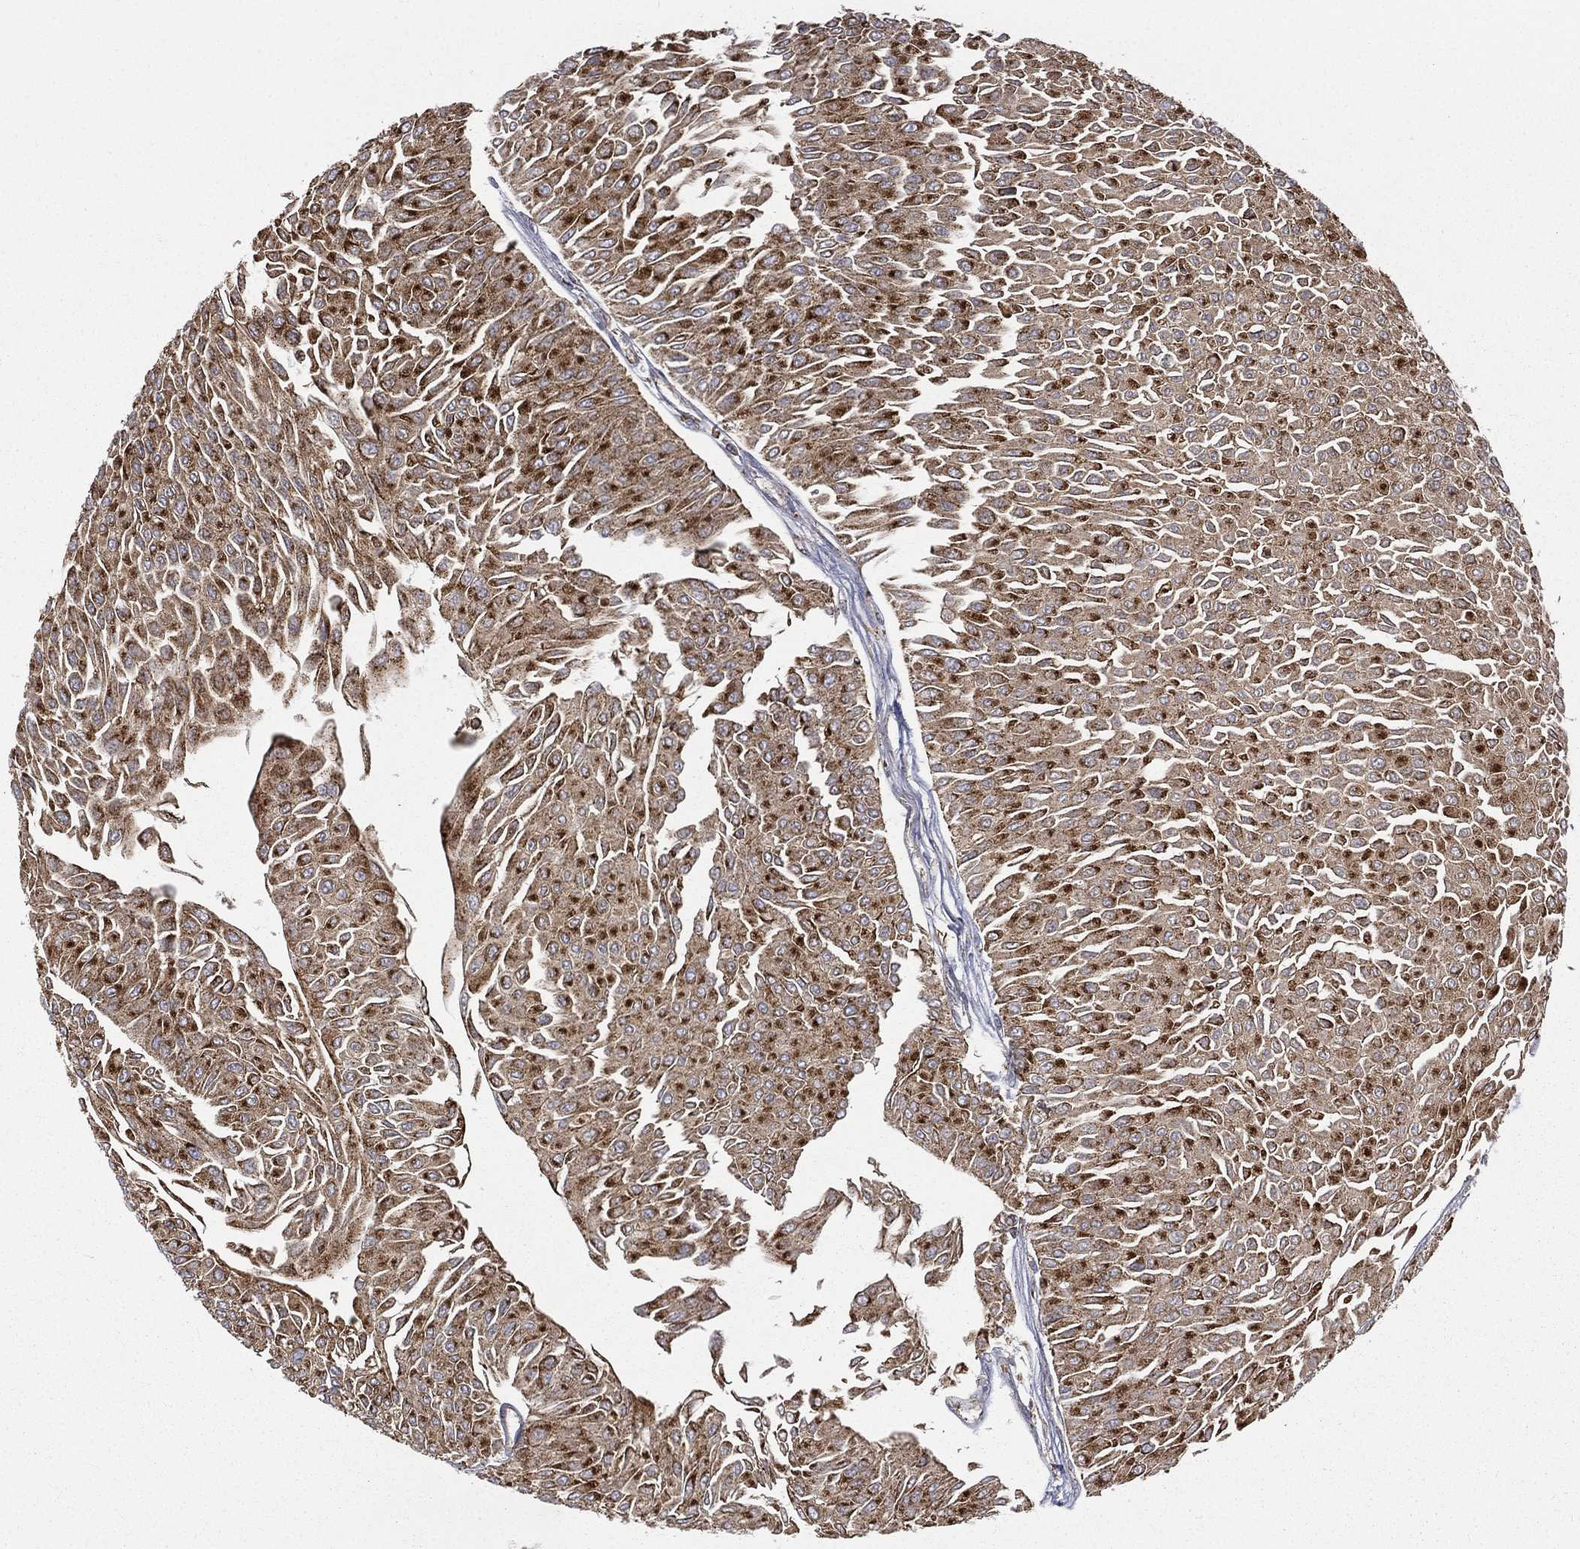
{"staining": {"intensity": "strong", "quantity": "25%-75%", "location": "cytoplasmic/membranous"}, "tissue": "urothelial cancer", "cell_type": "Tumor cells", "image_type": "cancer", "snomed": [{"axis": "morphology", "description": "Urothelial carcinoma, Low grade"}, {"axis": "topography", "description": "Urinary bladder"}], "caption": "Urothelial cancer stained for a protein displays strong cytoplasmic/membranous positivity in tumor cells. The staining was performed using DAB to visualize the protein expression in brown, while the nuclei were stained in blue with hematoxylin (Magnification: 20x).", "gene": "RIN3", "patient": {"sex": "male", "age": 67}}